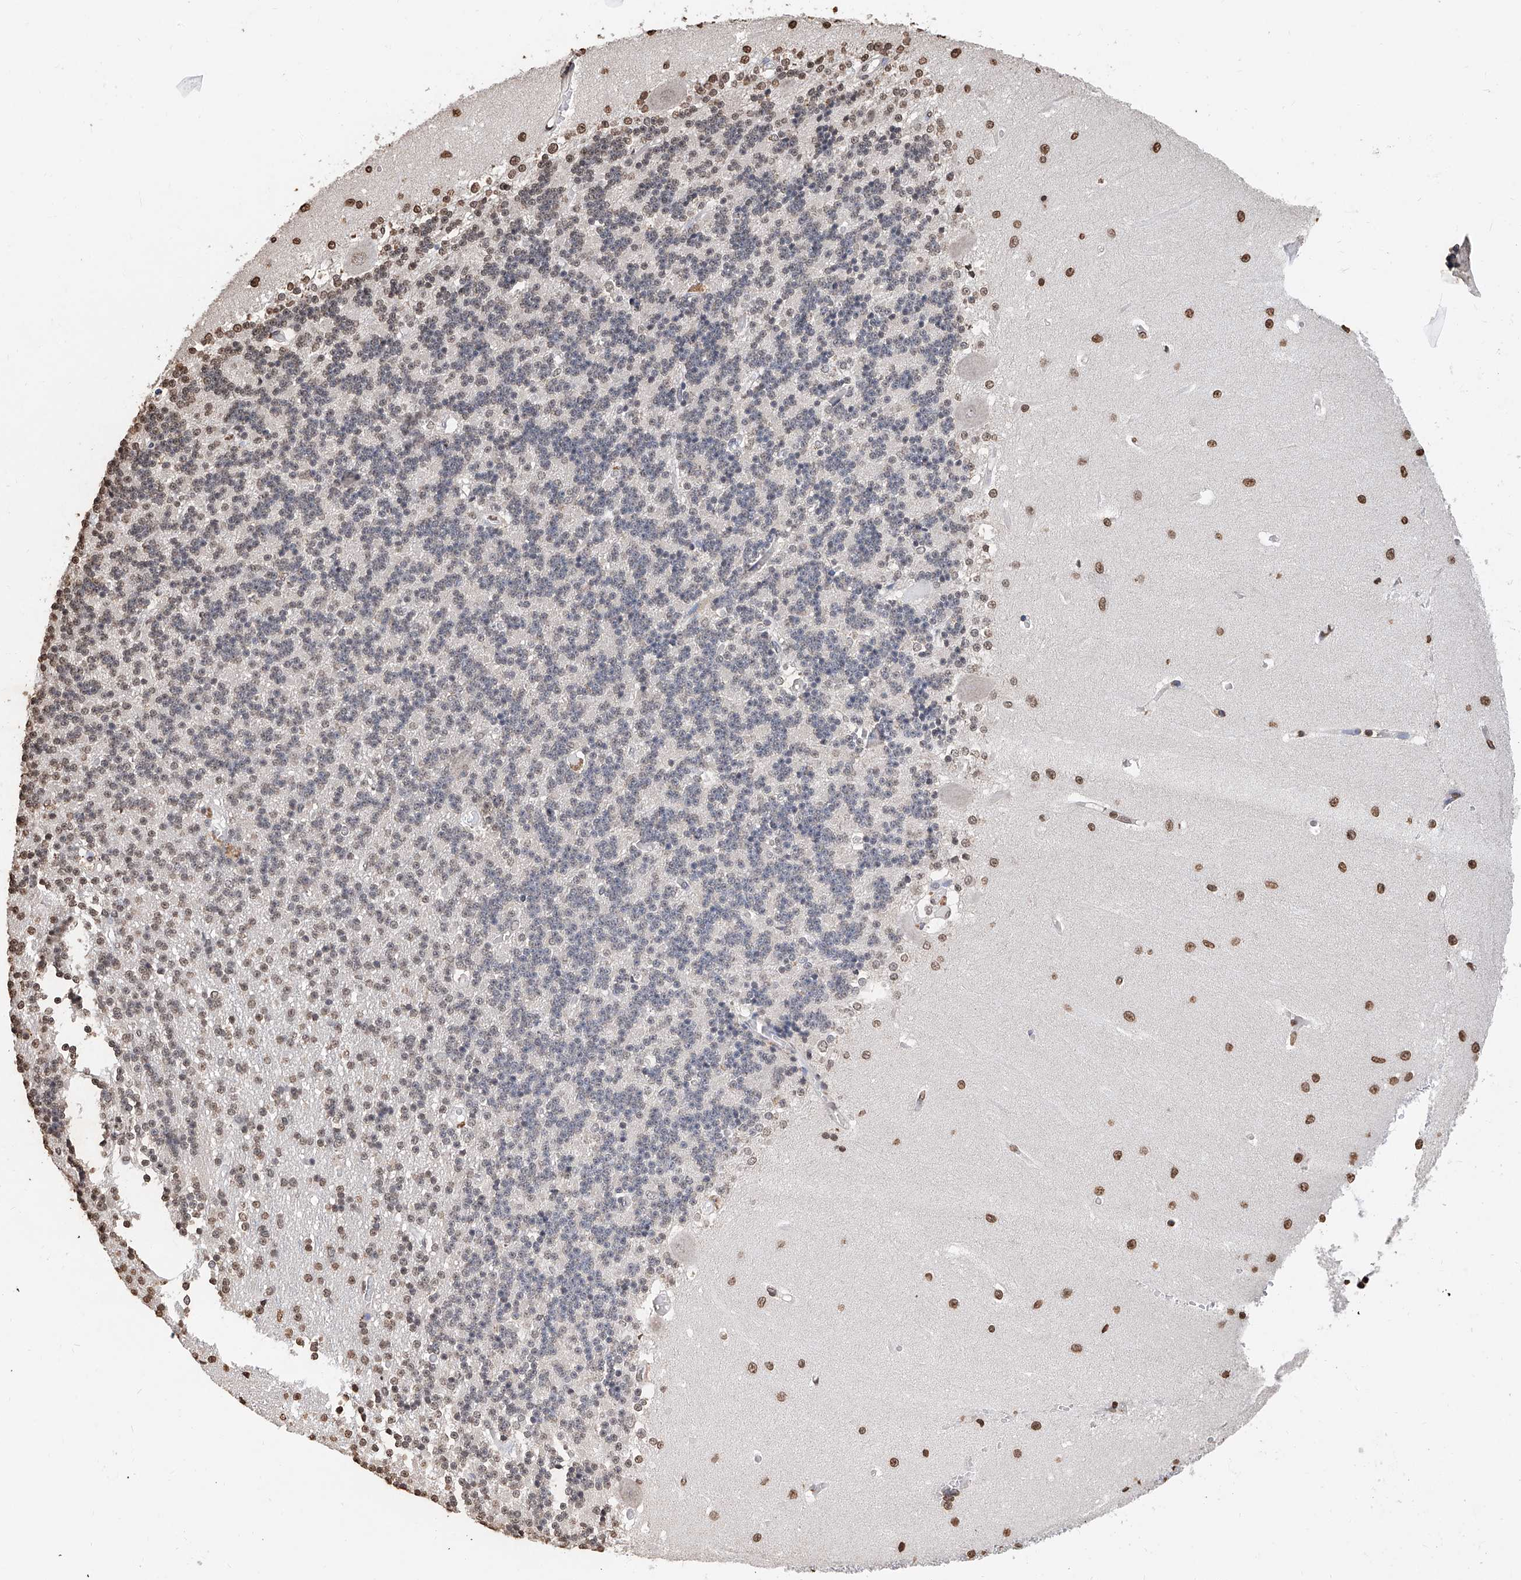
{"staining": {"intensity": "weak", "quantity": "<25%", "location": "nuclear"}, "tissue": "cerebellum", "cell_type": "Cells in granular layer", "image_type": "normal", "snomed": [{"axis": "morphology", "description": "Normal tissue, NOS"}, {"axis": "topography", "description": "Cerebellum"}], "caption": "This photomicrograph is of normal cerebellum stained with immunohistochemistry (IHC) to label a protein in brown with the nuclei are counter-stained blue. There is no positivity in cells in granular layer.", "gene": "RP9", "patient": {"sex": "male", "age": 37}}